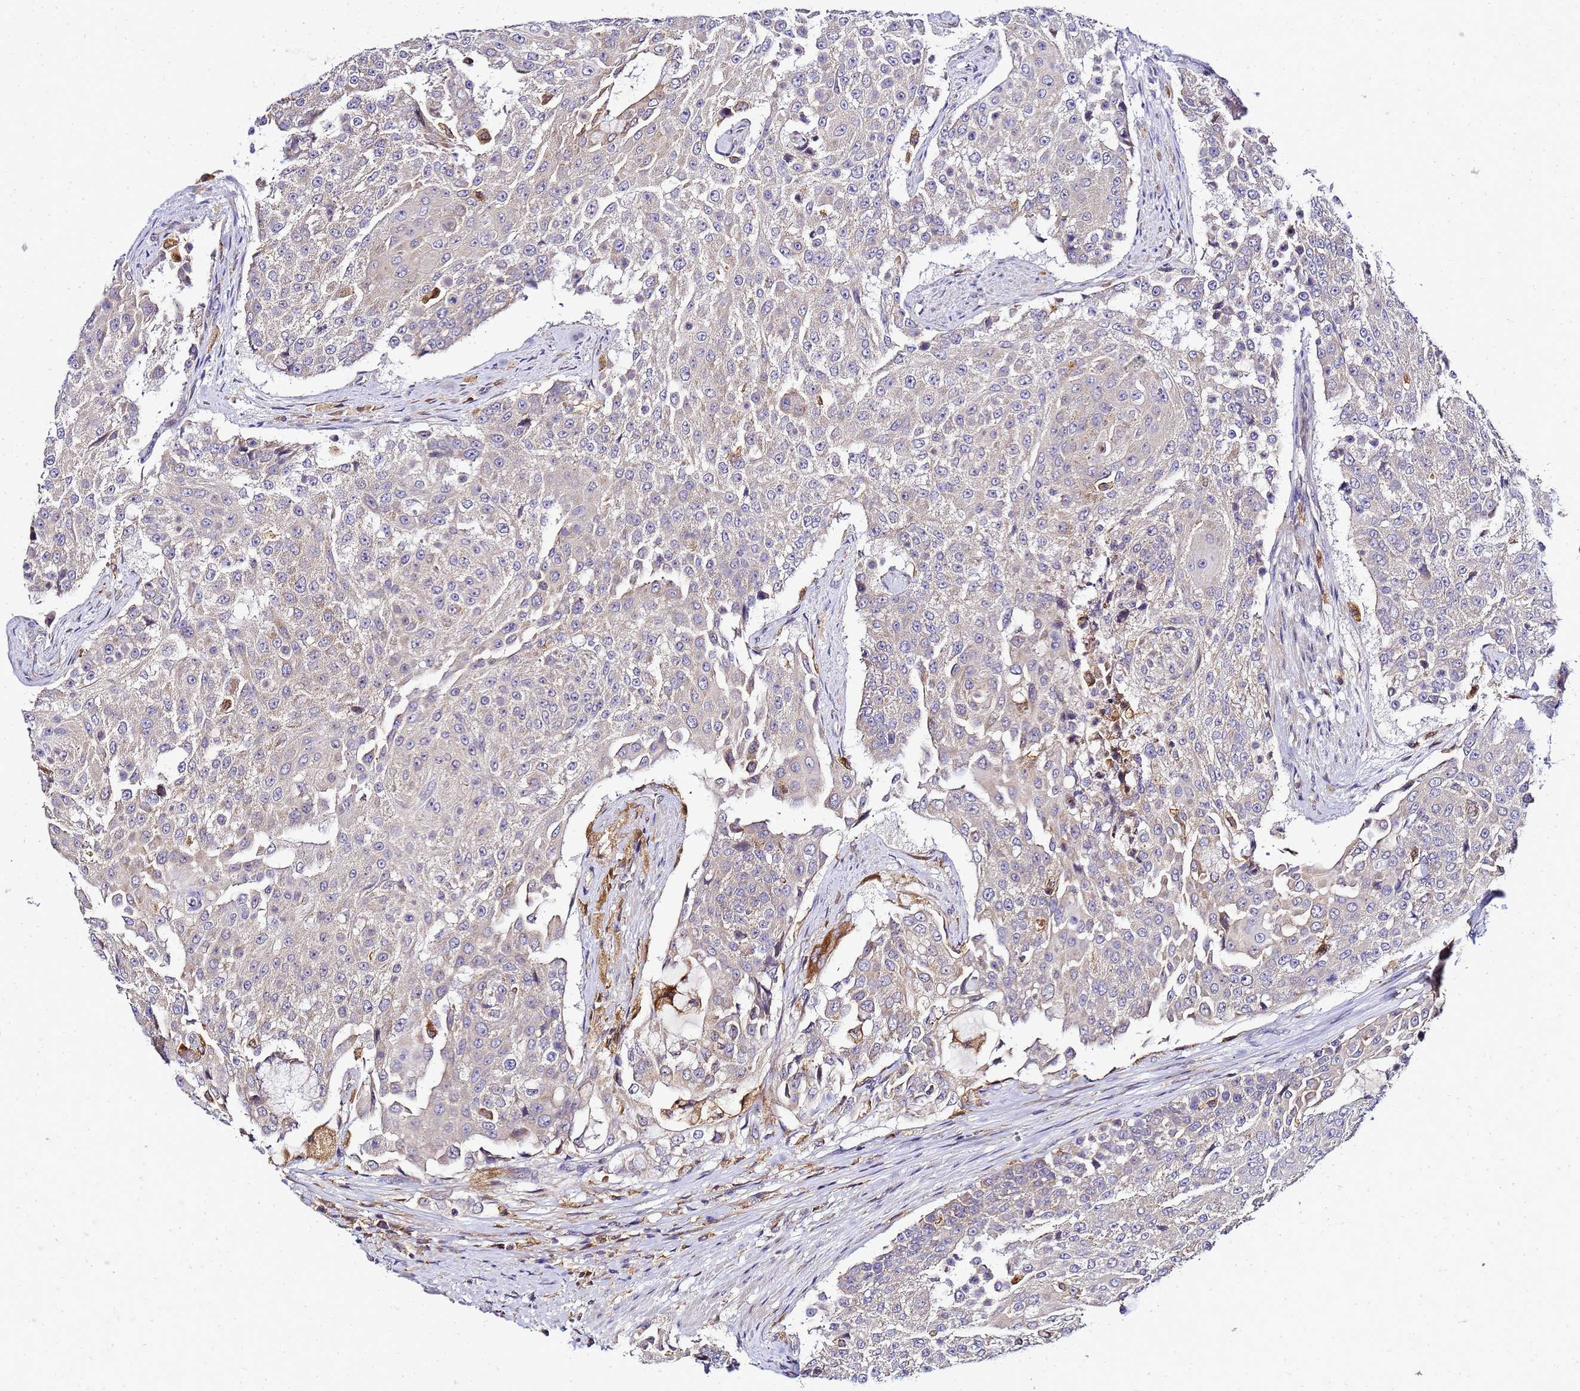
{"staining": {"intensity": "weak", "quantity": "<25%", "location": "cytoplasmic/membranous"}, "tissue": "urothelial cancer", "cell_type": "Tumor cells", "image_type": "cancer", "snomed": [{"axis": "morphology", "description": "Urothelial carcinoma, High grade"}, {"axis": "topography", "description": "Urinary bladder"}], "caption": "DAB immunohistochemical staining of urothelial carcinoma (high-grade) demonstrates no significant positivity in tumor cells.", "gene": "ADPGK", "patient": {"sex": "female", "age": 63}}